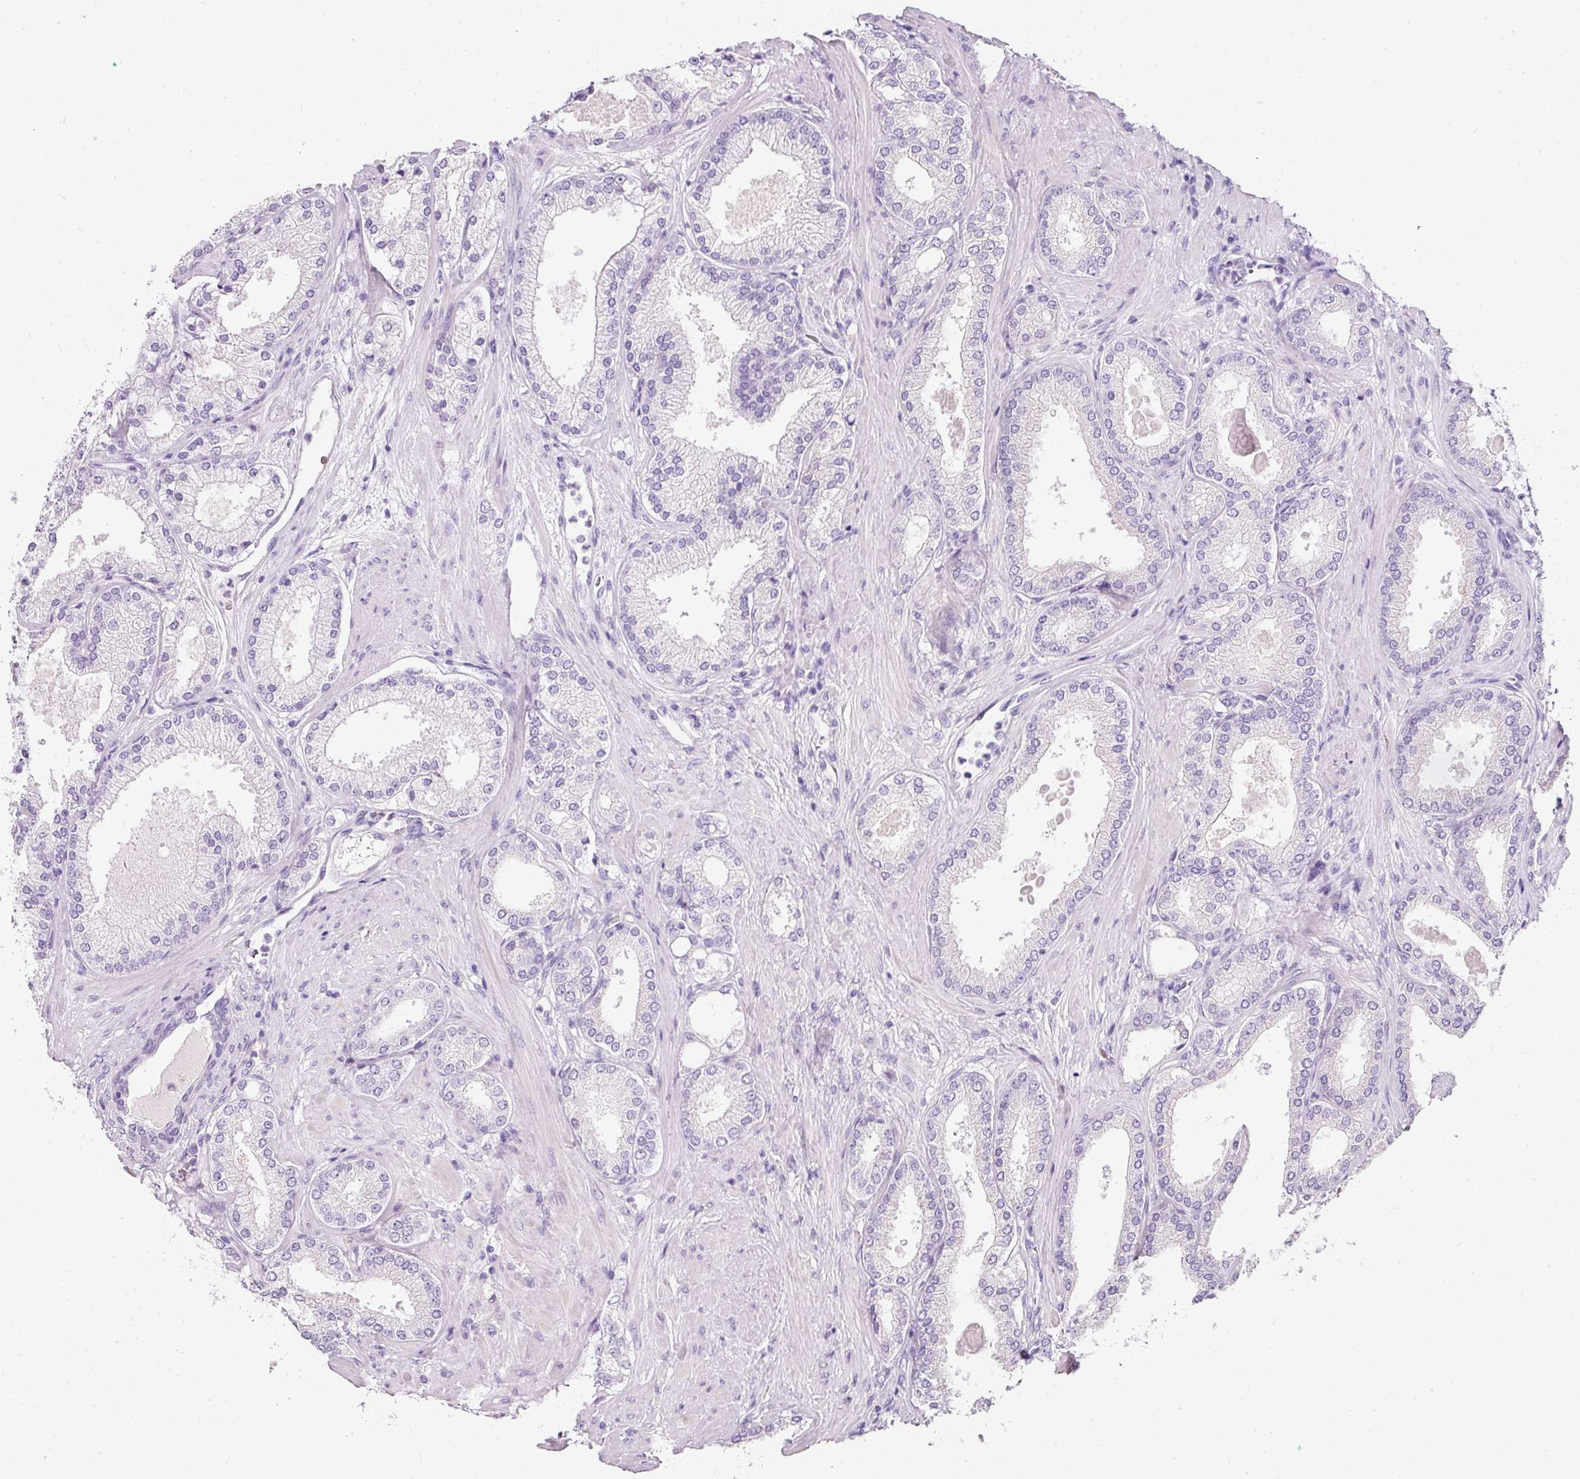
{"staining": {"intensity": "negative", "quantity": "none", "location": "none"}, "tissue": "prostate cancer", "cell_type": "Tumor cells", "image_type": "cancer", "snomed": [{"axis": "morphology", "description": "Adenocarcinoma, Low grade"}, {"axis": "topography", "description": "Prostate"}], "caption": "Tumor cells show no significant protein positivity in low-grade adenocarcinoma (prostate).", "gene": "DNM1", "patient": {"sex": "male", "age": 59}}